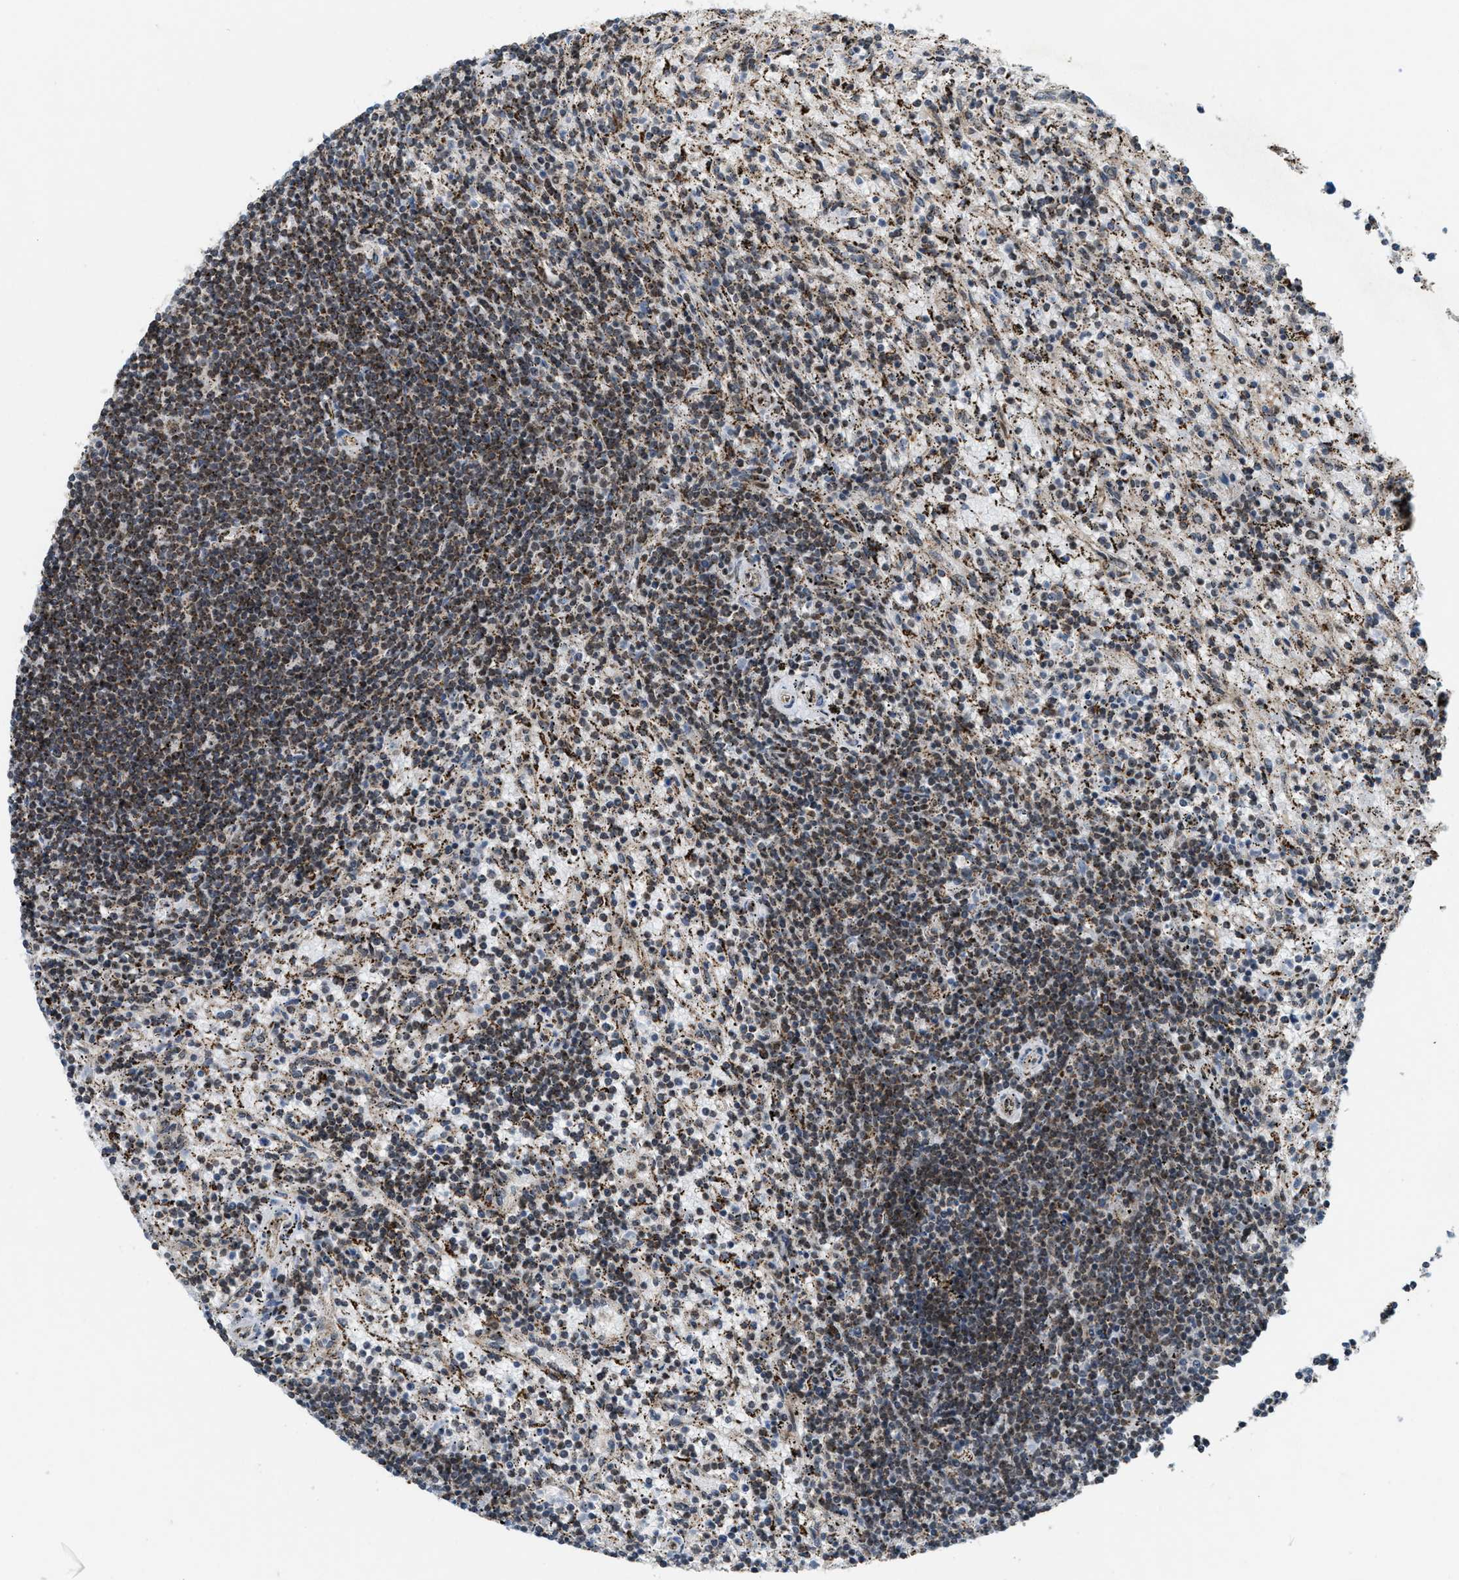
{"staining": {"intensity": "moderate", "quantity": ">75%", "location": "cytoplasmic/membranous"}, "tissue": "lymphoma", "cell_type": "Tumor cells", "image_type": "cancer", "snomed": [{"axis": "morphology", "description": "Malignant lymphoma, non-Hodgkin's type, Low grade"}, {"axis": "topography", "description": "Spleen"}], "caption": "Protein positivity by immunohistochemistry displays moderate cytoplasmic/membranous expression in about >75% of tumor cells in lymphoma.", "gene": "HIBADH", "patient": {"sex": "male", "age": 76}}